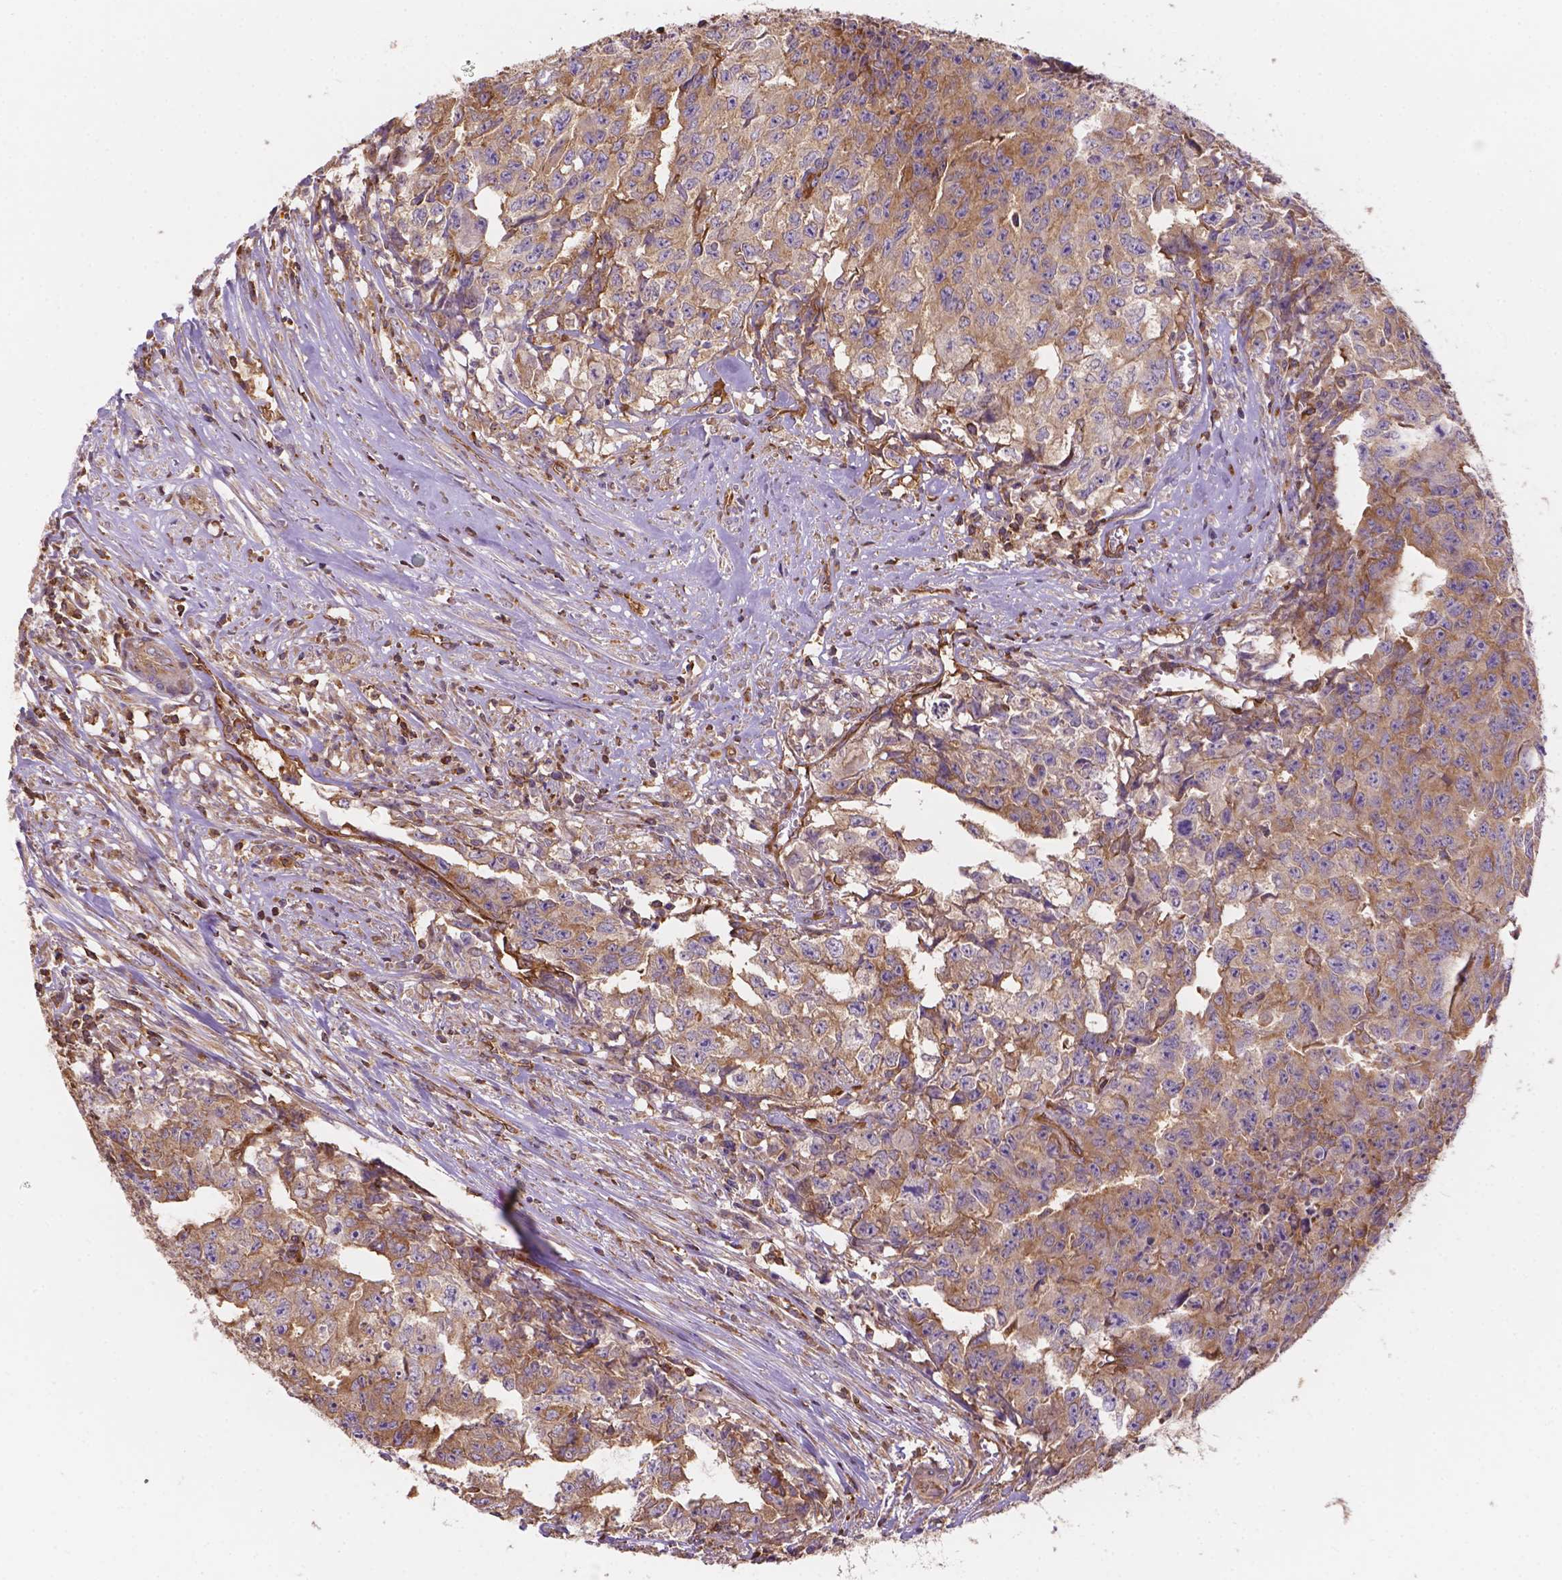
{"staining": {"intensity": "moderate", "quantity": ">75%", "location": "cytoplasmic/membranous"}, "tissue": "testis cancer", "cell_type": "Tumor cells", "image_type": "cancer", "snomed": [{"axis": "morphology", "description": "Carcinoma, Embryonal, NOS"}, {"axis": "morphology", "description": "Teratoma, malignant, NOS"}, {"axis": "topography", "description": "Testis"}], "caption": "Immunohistochemical staining of human testis teratoma (malignant) shows medium levels of moderate cytoplasmic/membranous expression in approximately >75% of tumor cells.", "gene": "DMWD", "patient": {"sex": "male", "age": 24}}